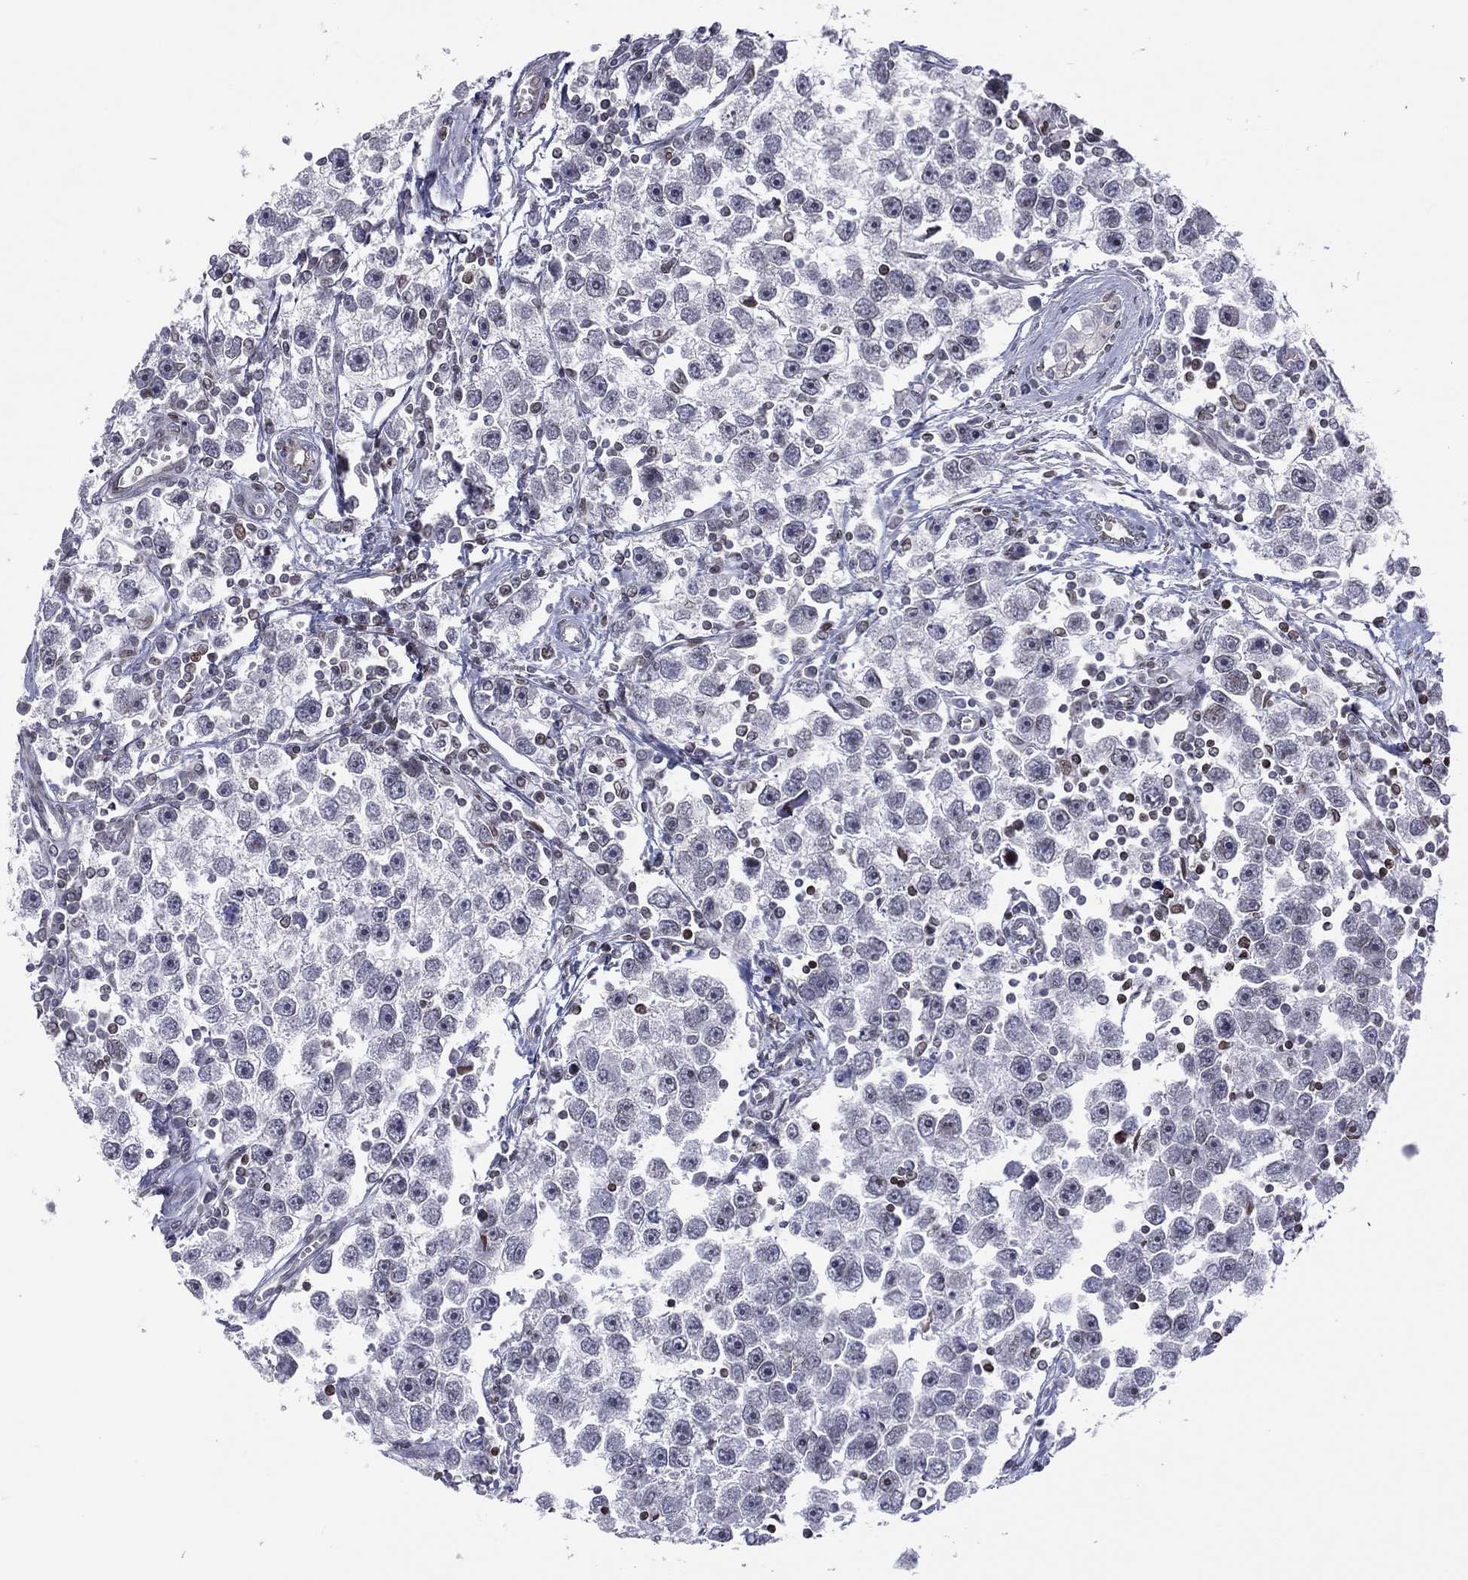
{"staining": {"intensity": "negative", "quantity": "none", "location": "none"}, "tissue": "testis cancer", "cell_type": "Tumor cells", "image_type": "cancer", "snomed": [{"axis": "morphology", "description": "Seminoma, NOS"}, {"axis": "topography", "description": "Testis"}], "caption": "High power microscopy histopathology image of an immunohistochemistry (IHC) histopathology image of testis cancer, revealing no significant staining in tumor cells.", "gene": "DBF4B", "patient": {"sex": "male", "age": 30}}